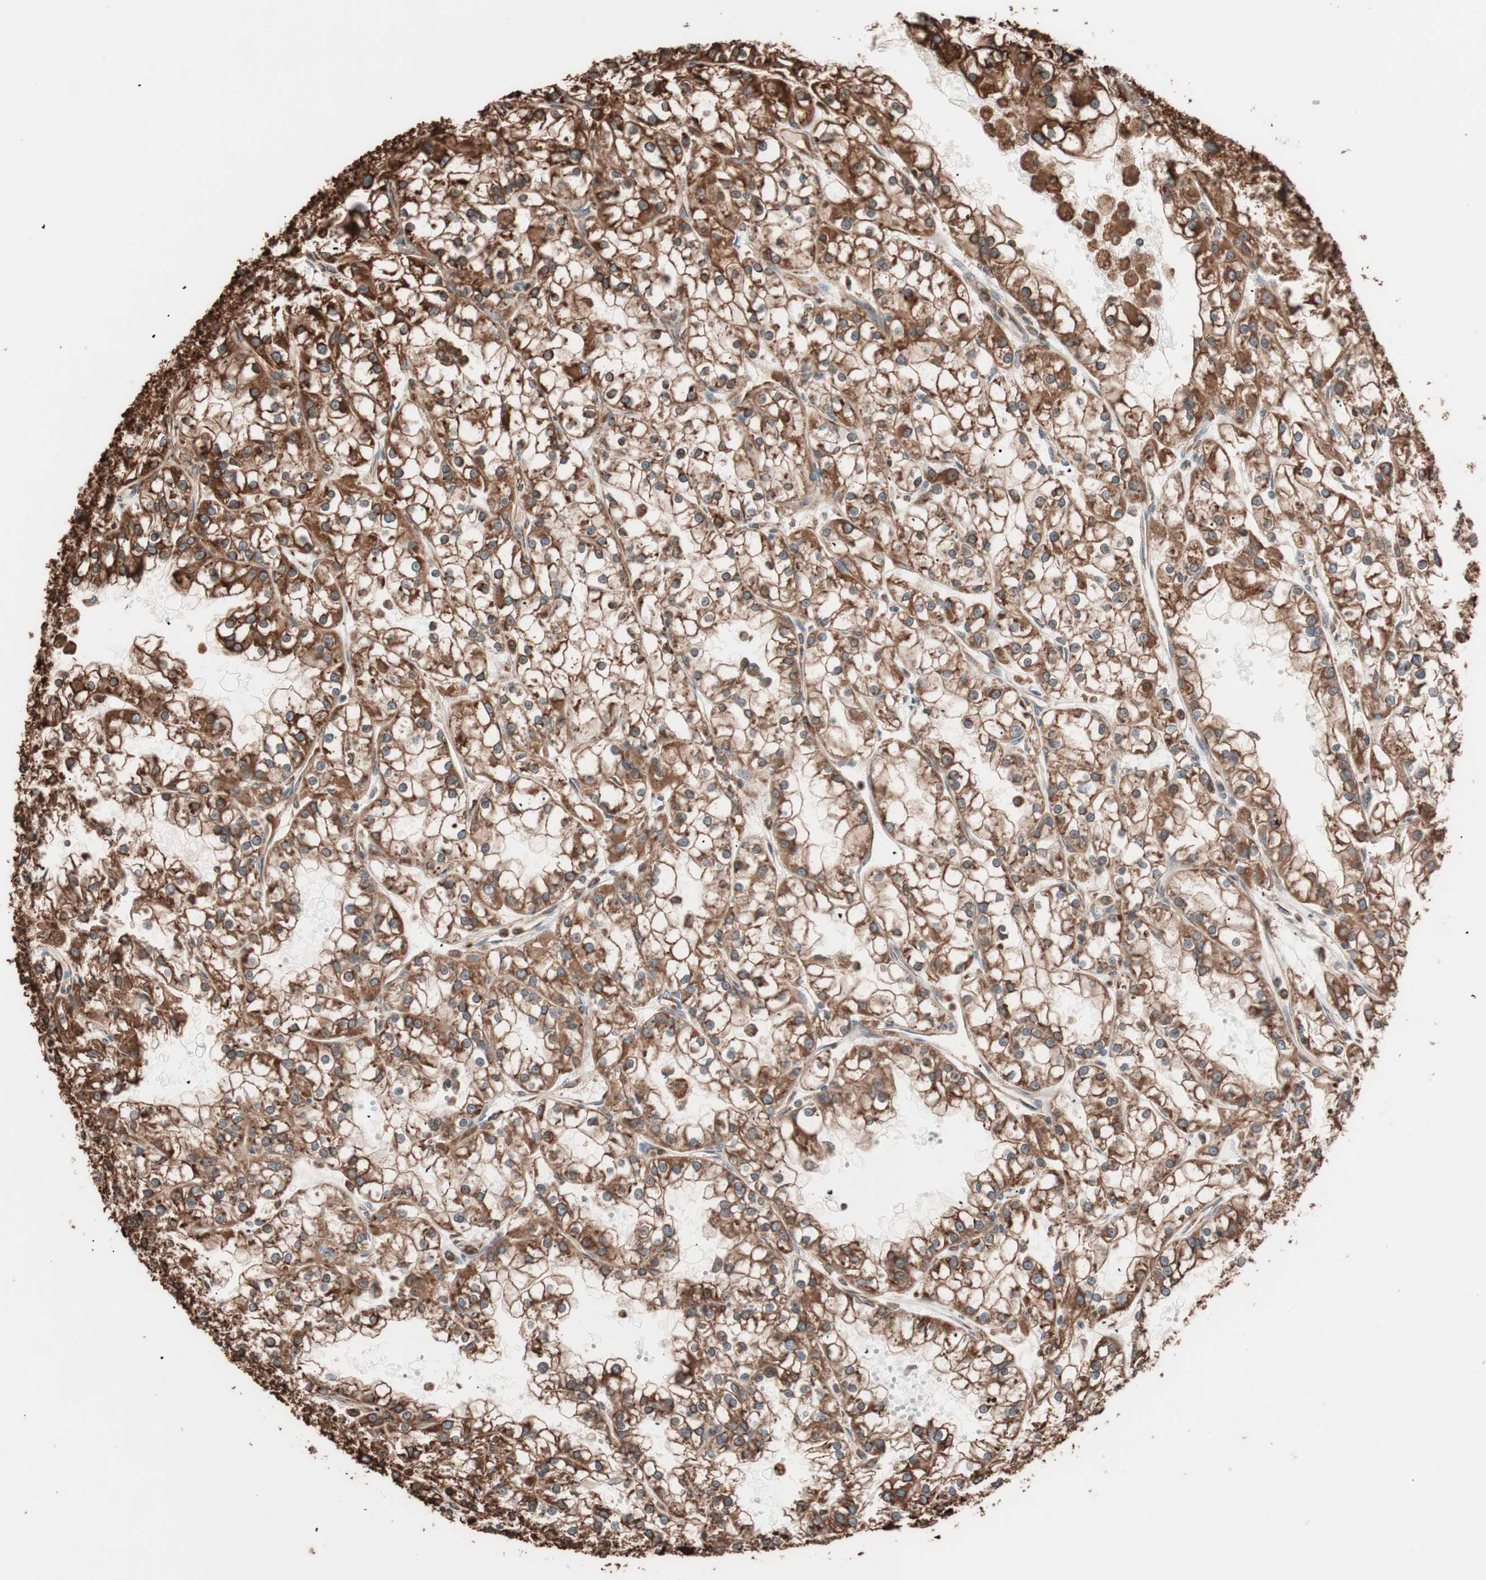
{"staining": {"intensity": "strong", "quantity": ">75%", "location": "cytoplasmic/membranous"}, "tissue": "renal cancer", "cell_type": "Tumor cells", "image_type": "cancer", "snomed": [{"axis": "morphology", "description": "Adenocarcinoma, NOS"}, {"axis": "topography", "description": "Kidney"}], "caption": "Renal cancer (adenocarcinoma) stained for a protein shows strong cytoplasmic/membranous positivity in tumor cells.", "gene": "VEGFA", "patient": {"sex": "female", "age": 52}}